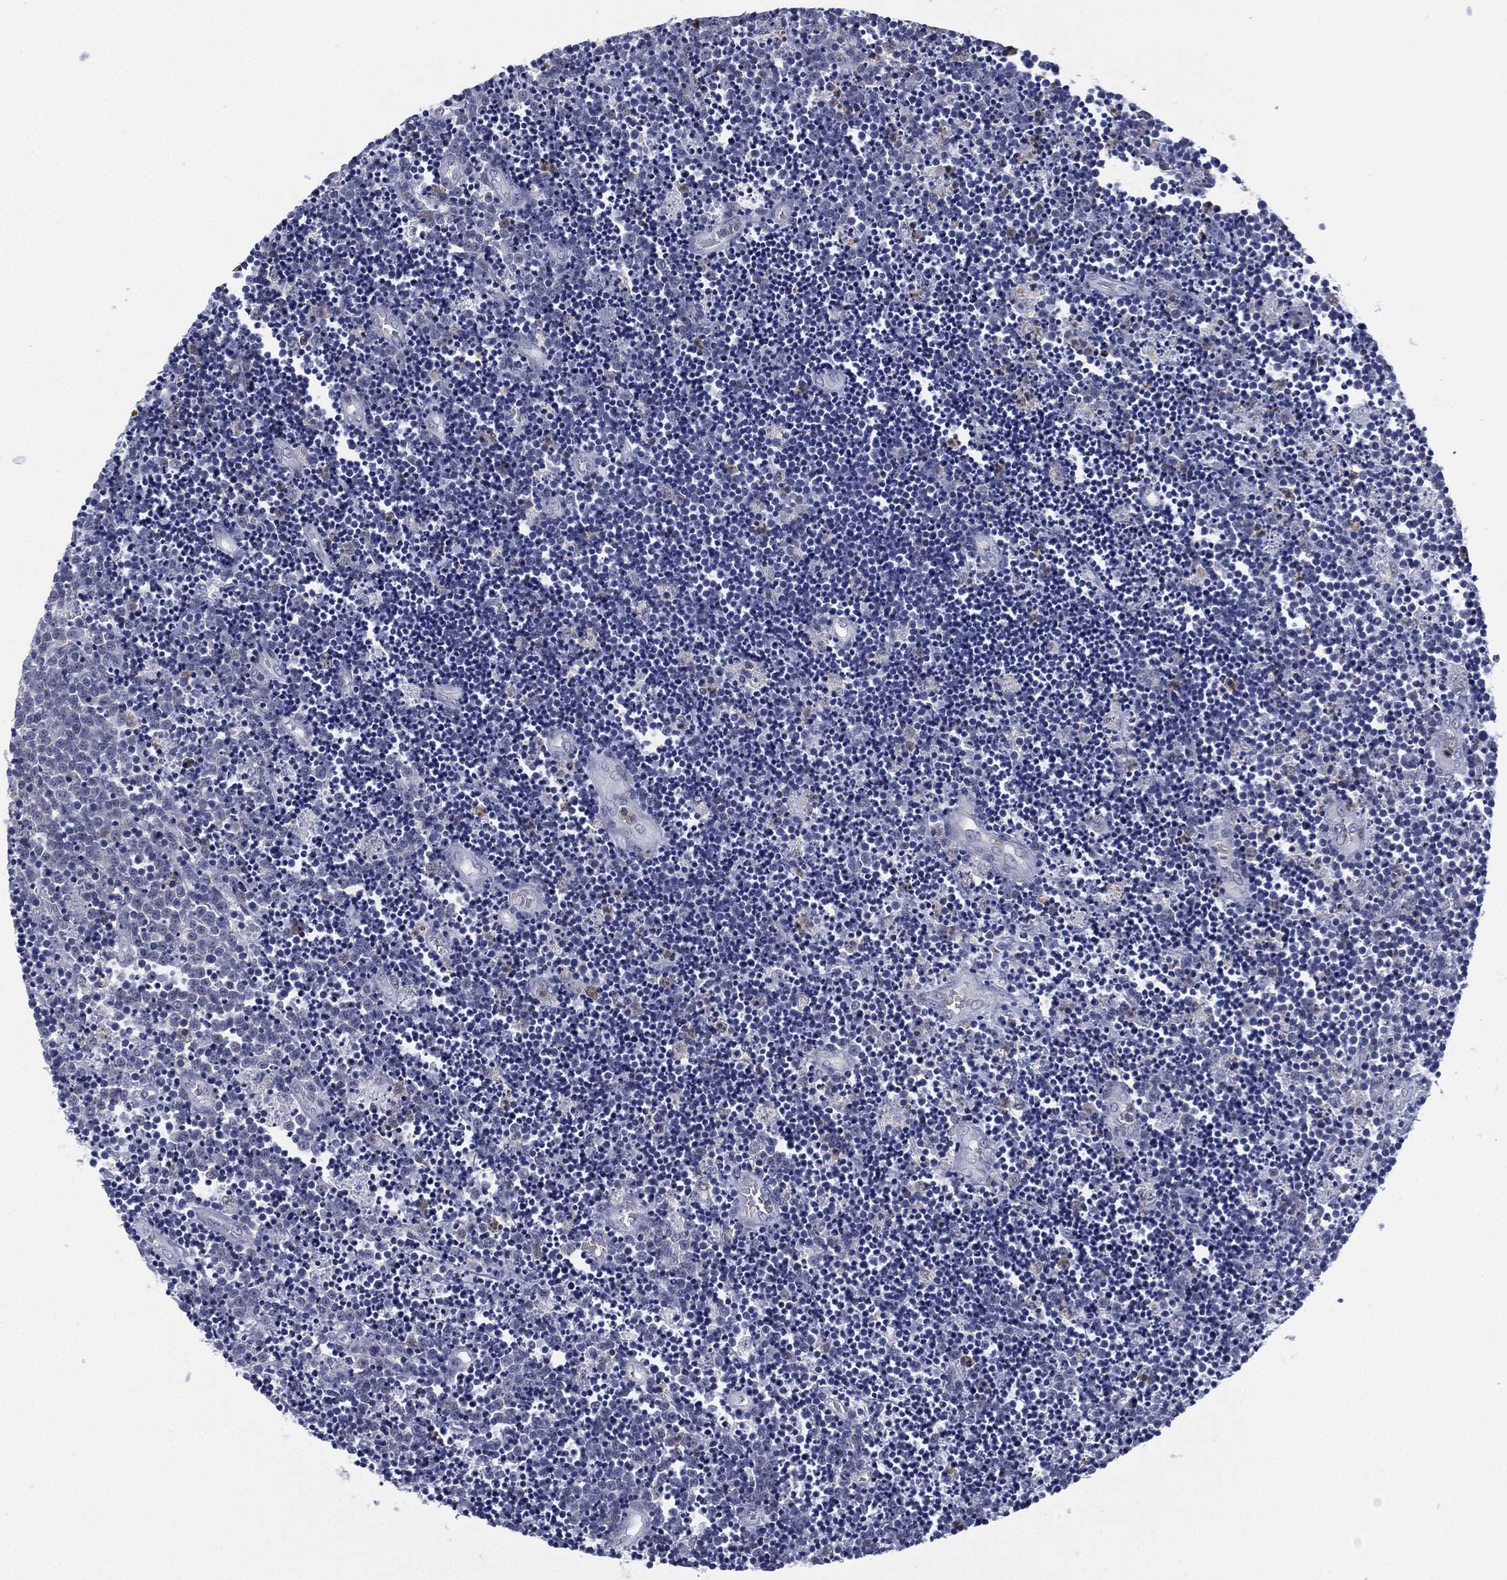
{"staining": {"intensity": "negative", "quantity": "none", "location": "none"}, "tissue": "lymphoma", "cell_type": "Tumor cells", "image_type": "cancer", "snomed": [{"axis": "morphology", "description": "Malignant lymphoma, non-Hodgkin's type, Low grade"}, {"axis": "topography", "description": "Brain"}], "caption": "A photomicrograph of human lymphoma is negative for staining in tumor cells.", "gene": "ZNF711", "patient": {"sex": "female", "age": 66}}